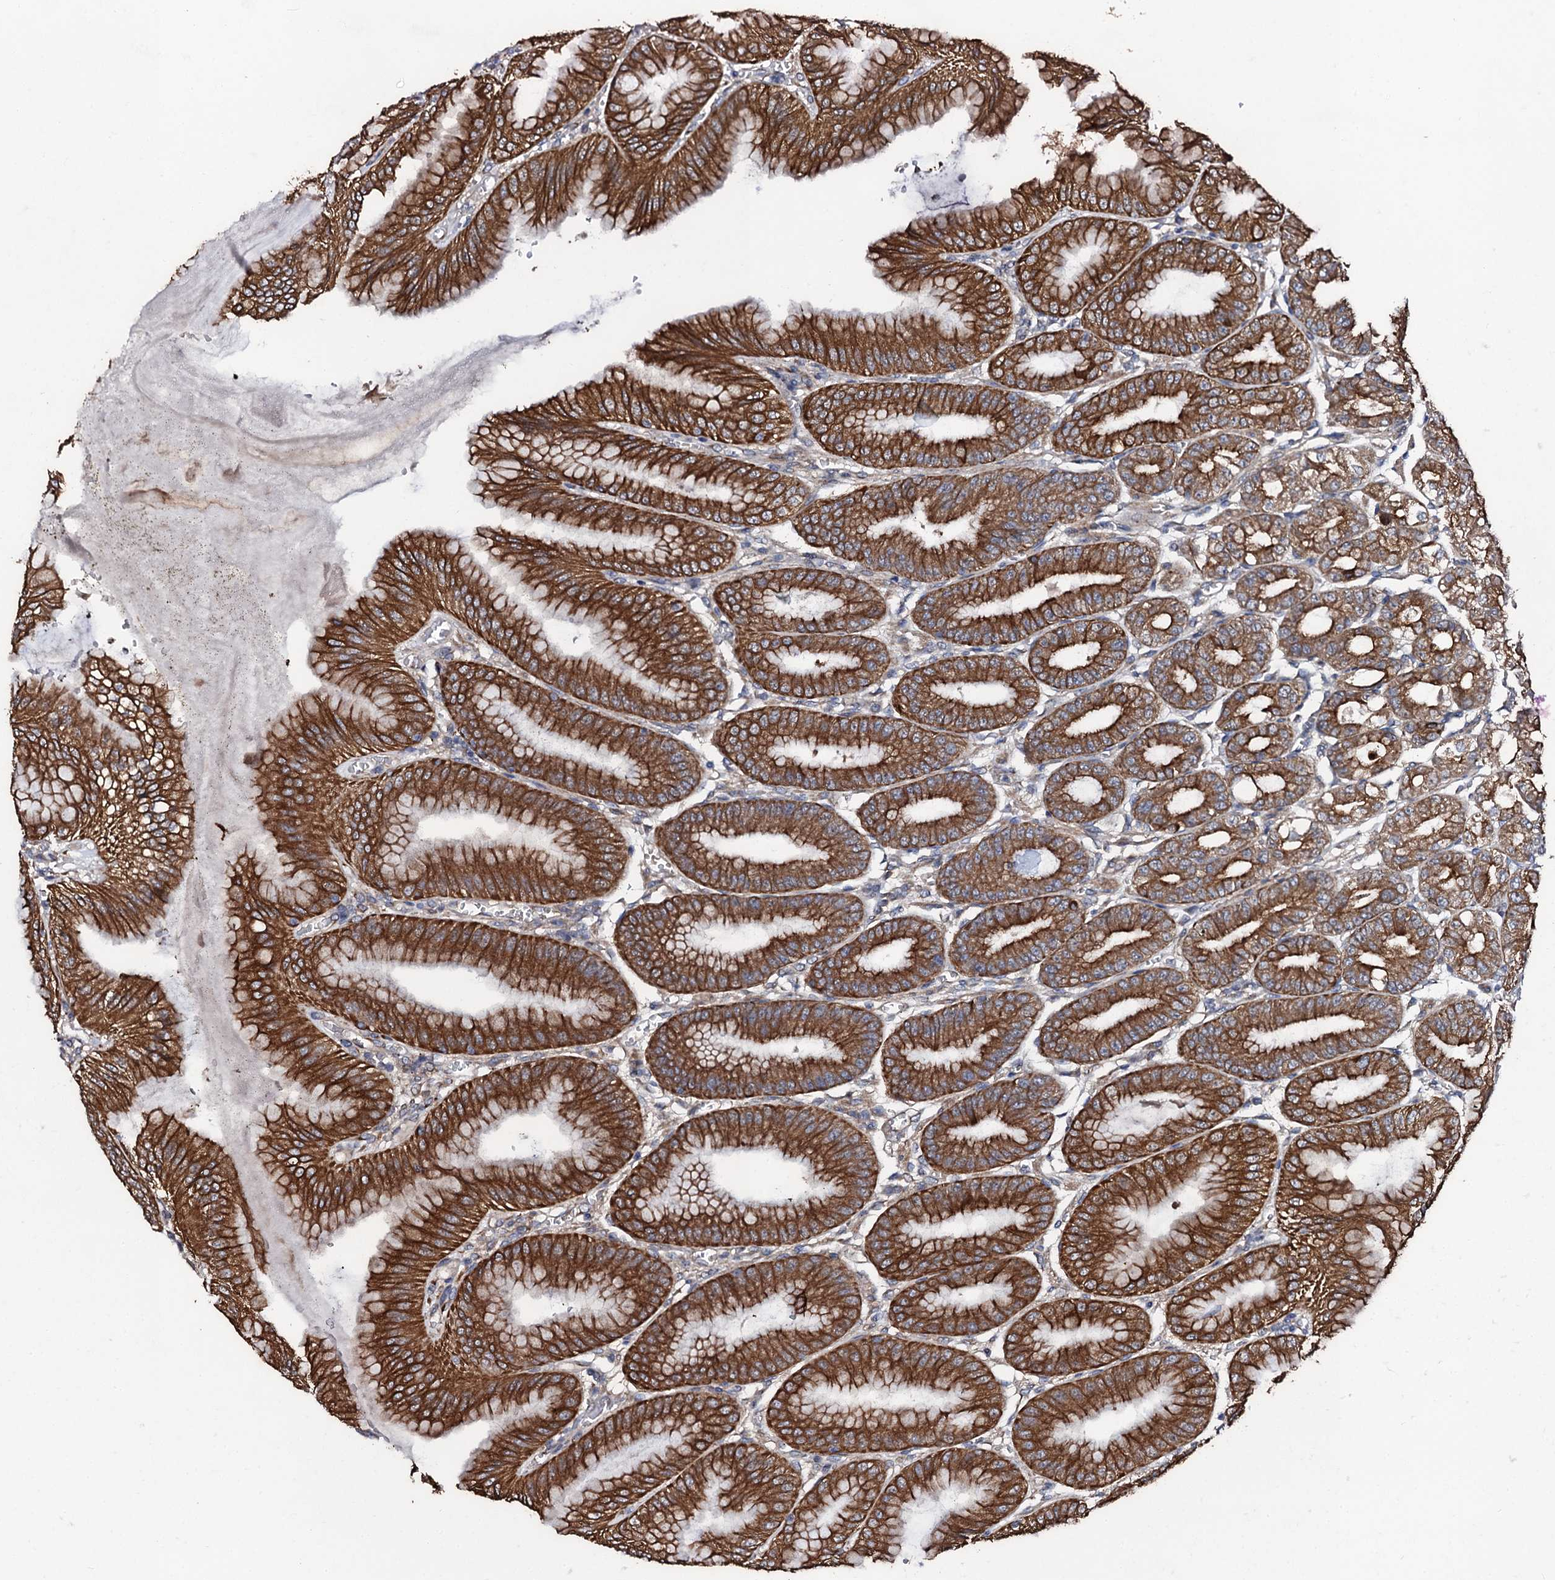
{"staining": {"intensity": "strong", "quantity": ">75%", "location": "cytoplasmic/membranous"}, "tissue": "stomach", "cell_type": "Glandular cells", "image_type": "normal", "snomed": [{"axis": "morphology", "description": "Normal tissue, NOS"}, {"axis": "topography", "description": "Stomach, lower"}], "caption": "A micrograph of human stomach stained for a protein demonstrates strong cytoplasmic/membranous brown staining in glandular cells. Nuclei are stained in blue.", "gene": "GLCE", "patient": {"sex": "male", "age": 71}}